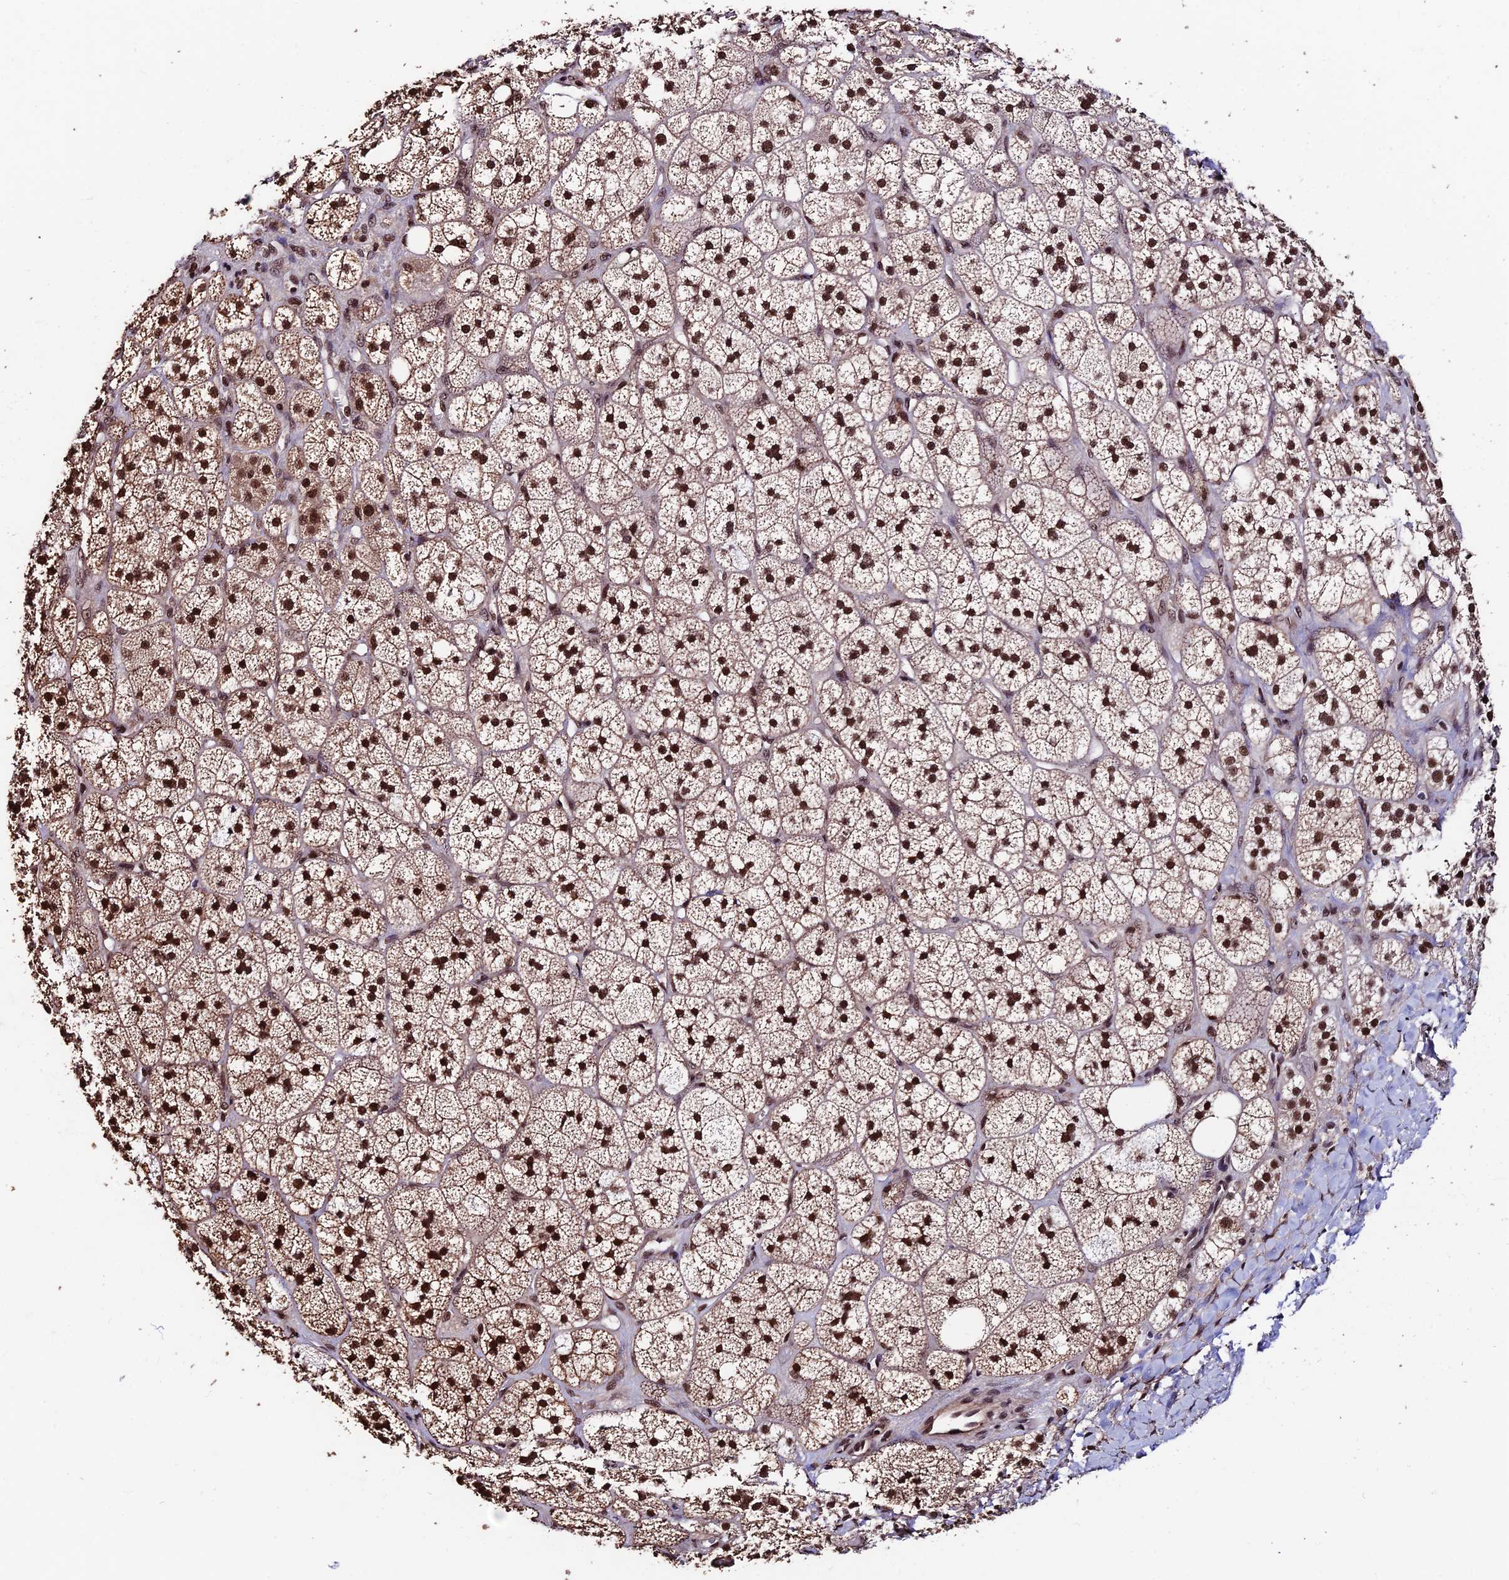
{"staining": {"intensity": "strong", "quantity": ">75%", "location": "nuclear"}, "tissue": "adrenal gland", "cell_type": "Glandular cells", "image_type": "normal", "snomed": [{"axis": "morphology", "description": "Normal tissue, NOS"}, {"axis": "topography", "description": "Adrenal gland"}], "caption": "Immunohistochemistry (IHC) photomicrograph of benign adrenal gland: adrenal gland stained using immunohistochemistry (IHC) displays high levels of strong protein expression localized specifically in the nuclear of glandular cells, appearing as a nuclear brown color.", "gene": "RBM42", "patient": {"sex": "male", "age": 61}}